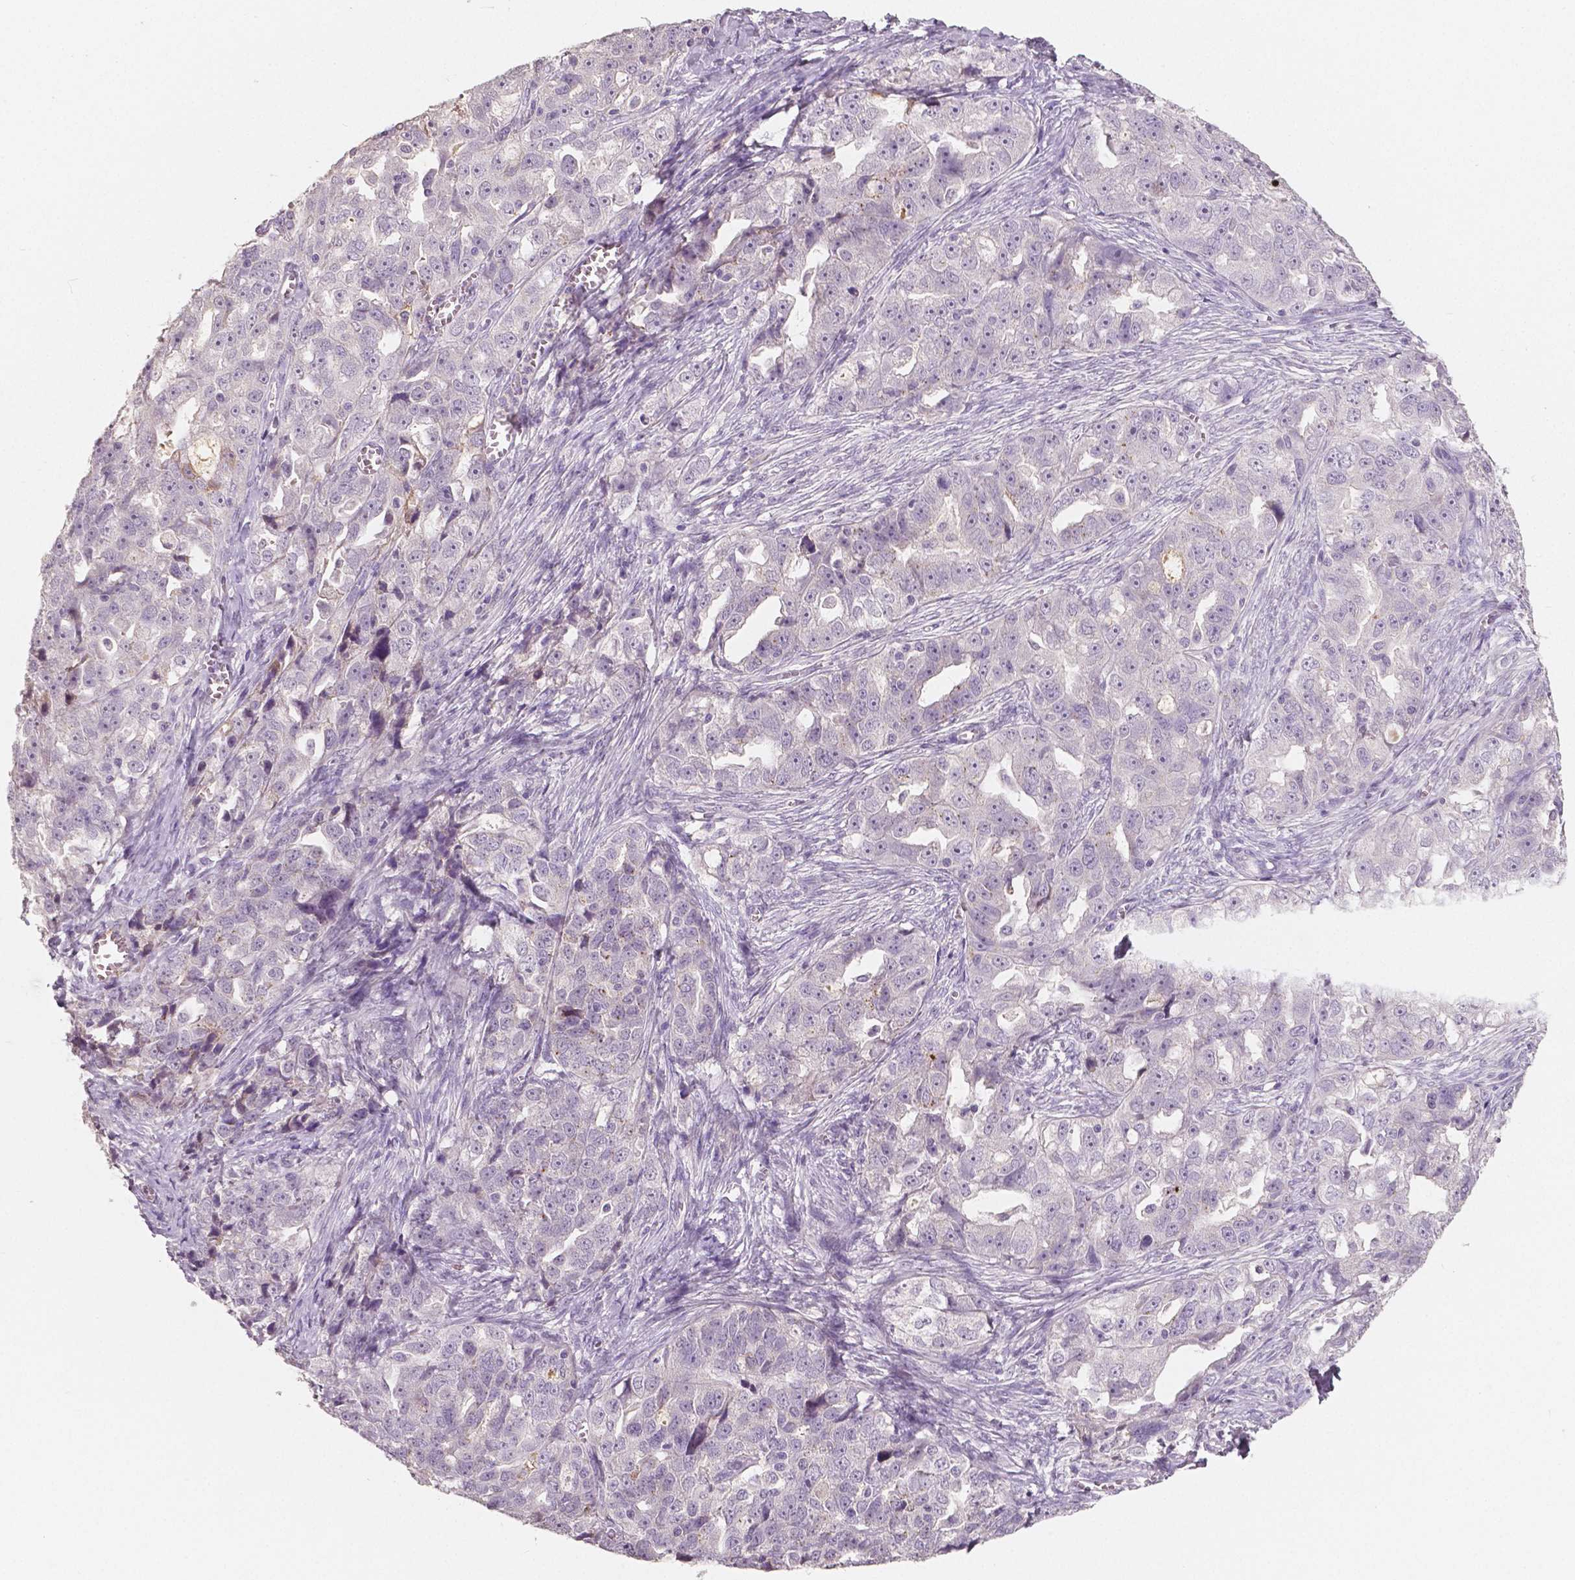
{"staining": {"intensity": "negative", "quantity": "none", "location": "none"}, "tissue": "ovarian cancer", "cell_type": "Tumor cells", "image_type": "cancer", "snomed": [{"axis": "morphology", "description": "Cystadenocarcinoma, serous, NOS"}, {"axis": "topography", "description": "Ovary"}], "caption": "This is a photomicrograph of immunohistochemistry staining of ovarian cancer (serous cystadenocarcinoma), which shows no positivity in tumor cells.", "gene": "APOA4", "patient": {"sex": "female", "age": 51}}